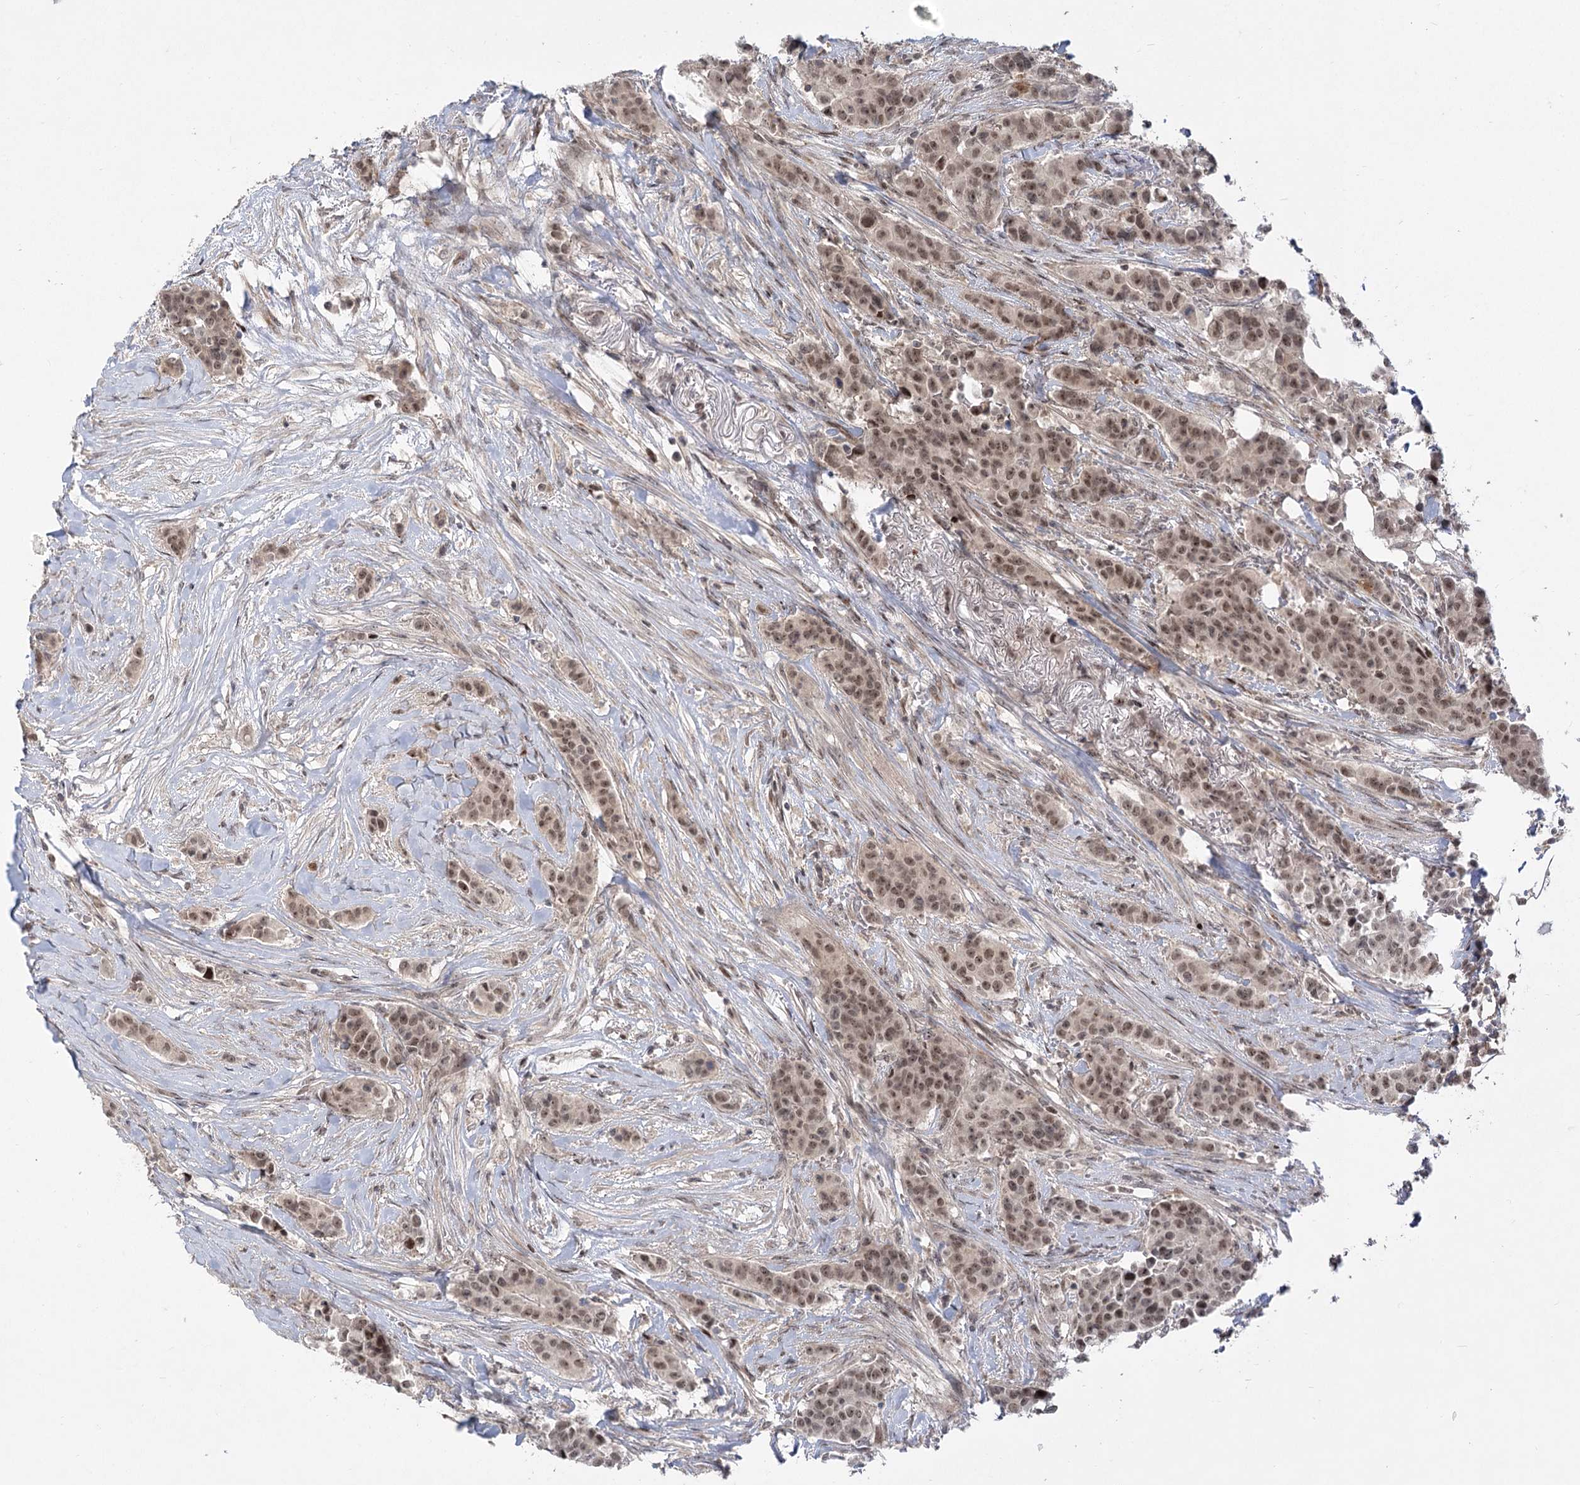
{"staining": {"intensity": "moderate", "quantity": ">75%", "location": "nuclear"}, "tissue": "breast cancer", "cell_type": "Tumor cells", "image_type": "cancer", "snomed": [{"axis": "morphology", "description": "Duct carcinoma"}, {"axis": "topography", "description": "Breast"}], "caption": "Tumor cells reveal moderate nuclear expression in about >75% of cells in breast invasive ductal carcinoma. (DAB (3,3'-diaminobenzidine) IHC with brightfield microscopy, high magnification).", "gene": "HELQ", "patient": {"sex": "female", "age": 40}}